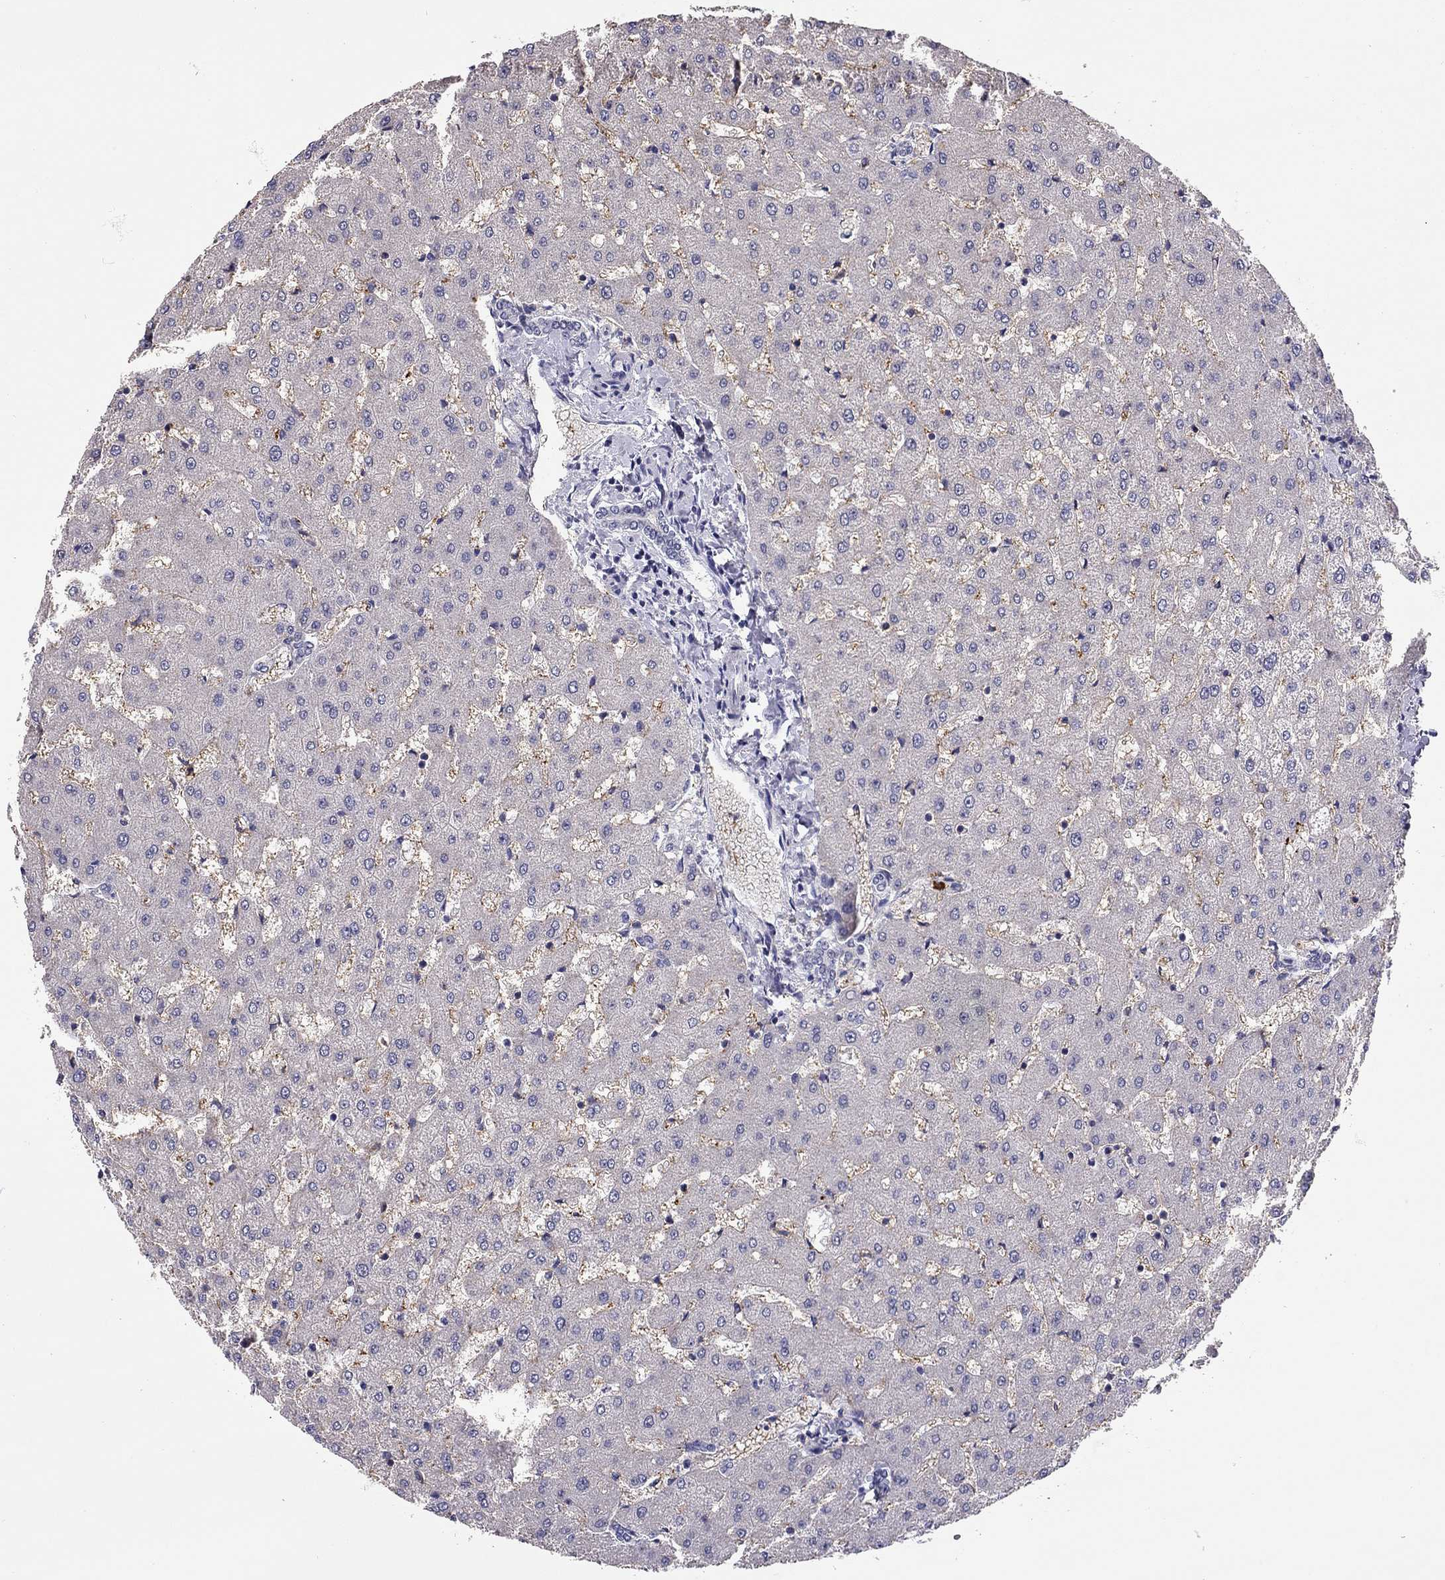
{"staining": {"intensity": "negative", "quantity": "none", "location": "none"}, "tissue": "liver", "cell_type": "Cholangiocytes", "image_type": "normal", "snomed": [{"axis": "morphology", "description": "Normal tissue, NOS"}, {"axis": "topography", "description": "Liver"}], "caption": "Immunohistochemistry (IHC) of benign liver shows no expression in cholangiocytes. (DAB (3,3'-diaminobenzidine) immunohistochemistry (IHC), high magnification).", "gene": "SCARB1", "patient": {"sex": "female", "age": 50}}